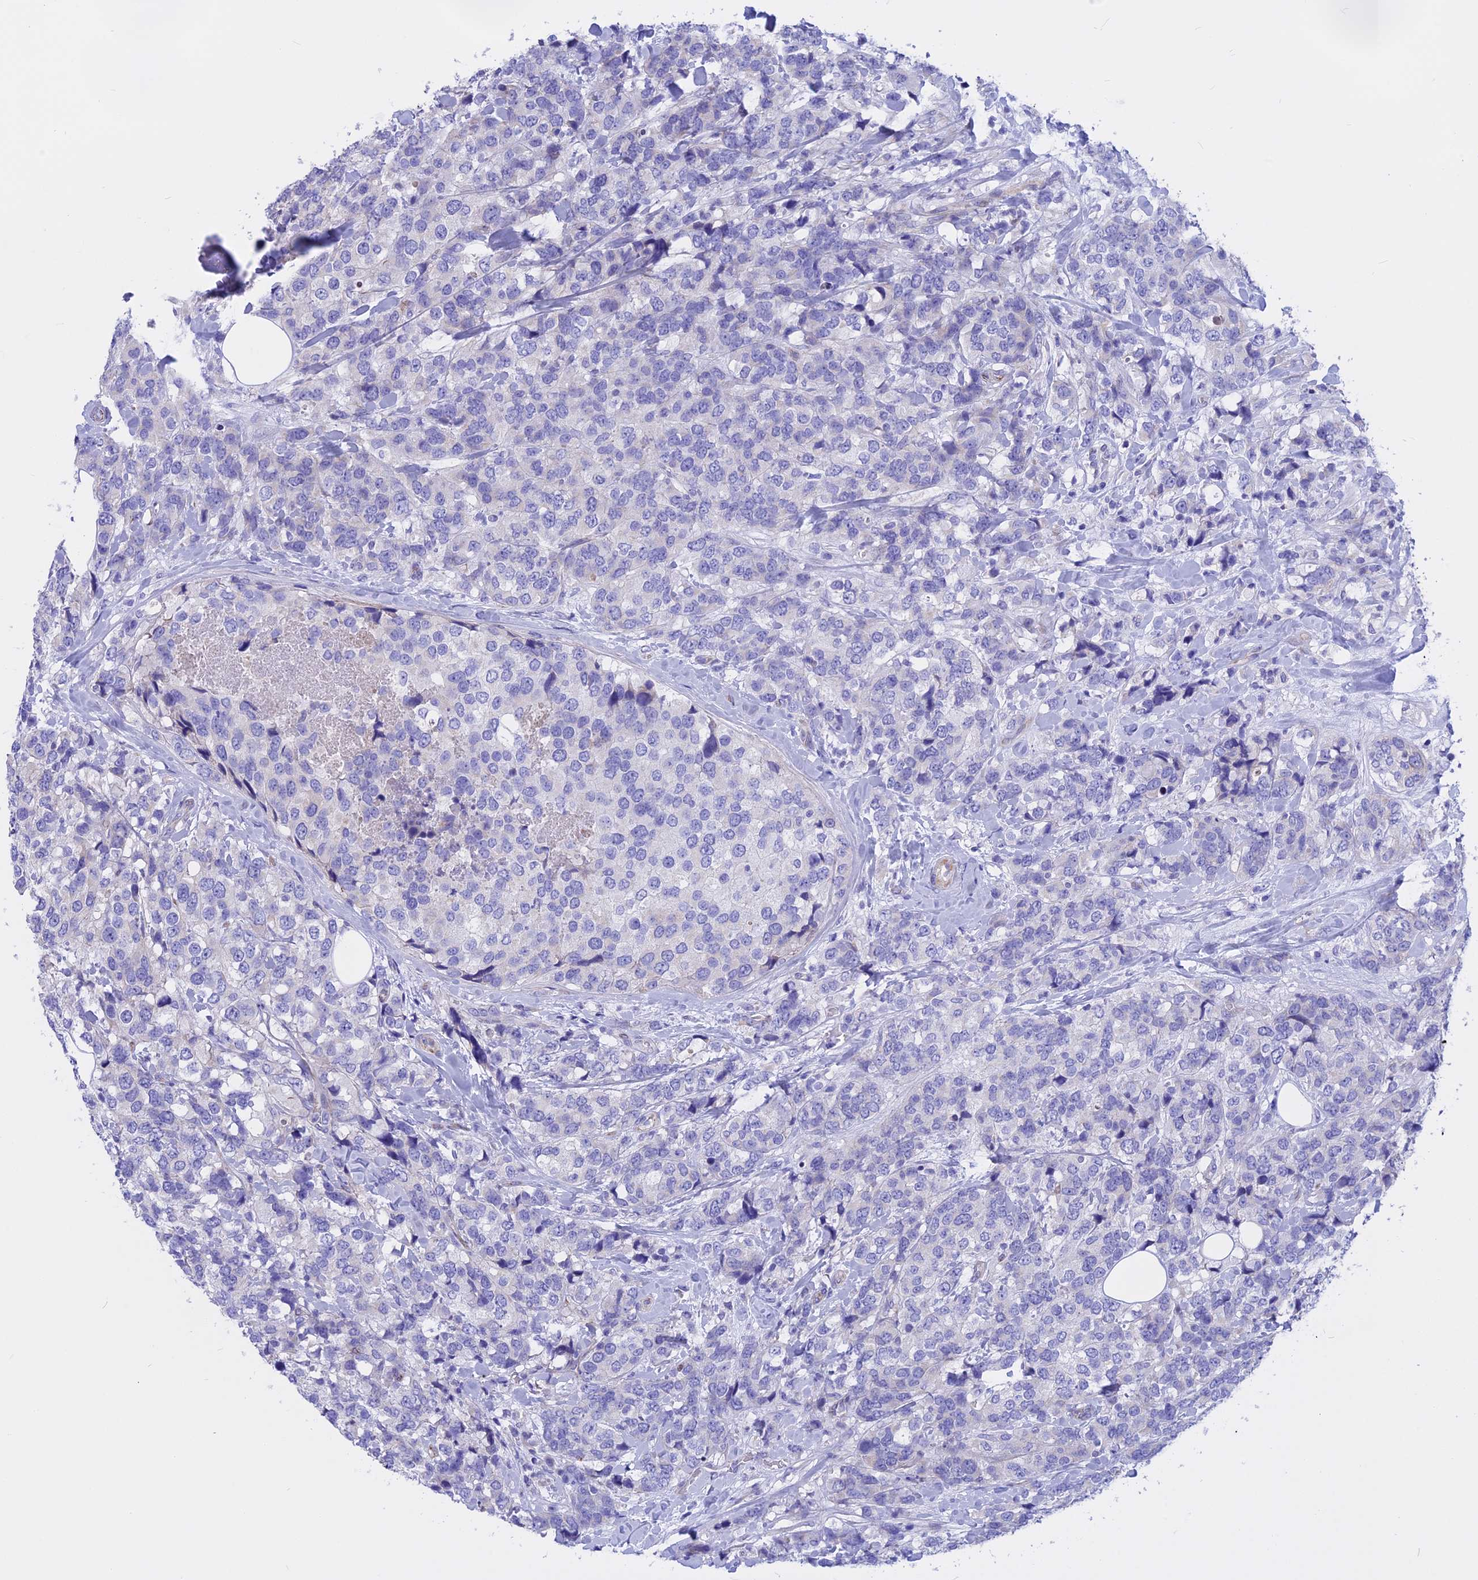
{"staining": {"intensity": "negative", "quantity": "none", "location": "none"}, "tissue": "breast cancer", "cell_type": "Tumor cells", "image_type": "cancer", "snomed": [{"axis": "morphology", "description": "Lobular carcinoma"}, {"axis": "topography", "description": "Breast"}], "caption": "A micrograph of human breast cancer (lobular carcinoma) is negative for staining in tumor cells.", "gene": "TMEM138", "patient": {"sex": "female", "age": 59}}